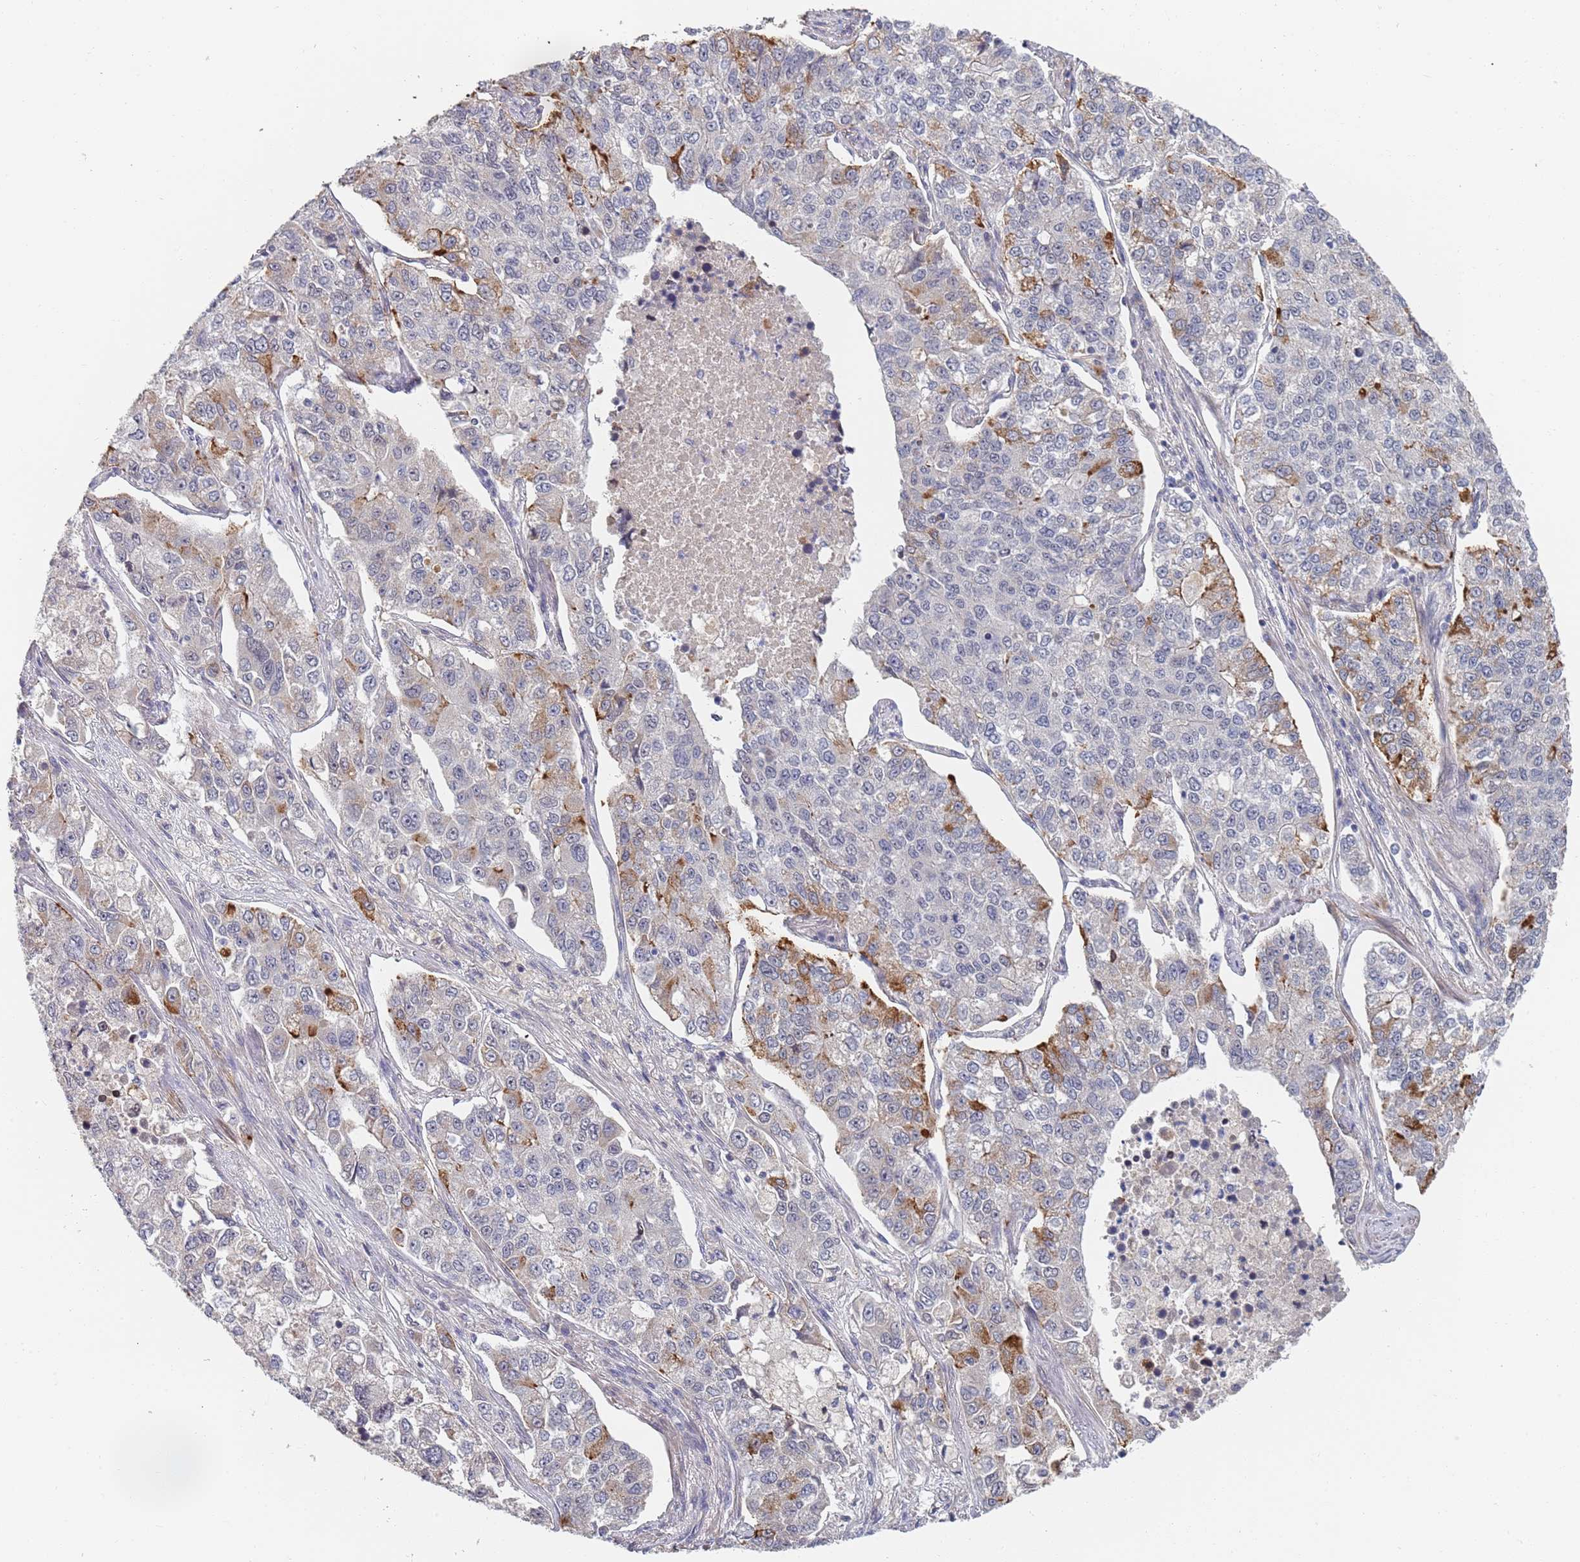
{"staining": {"intensity": "moderate", "quantity": "<25%", "location": "cytoplasmic/membranous"}, "tissue": "lung cancer", "cell_type": "Tumor cells", "image_type": "cancer", "snomed": [{"axis": "morphology", "description": "Adenocarcinoma, NOS"}, {"axis": "topography", "description": "Lung"}], "caption": "Tumor cells demonstrate moderate cytoplasmic/membranous expression in about <25% of cells in adenocarcinoma (lung).", "gene": "B4GALT4", "patient": {"sex": "male", "age": 49}}